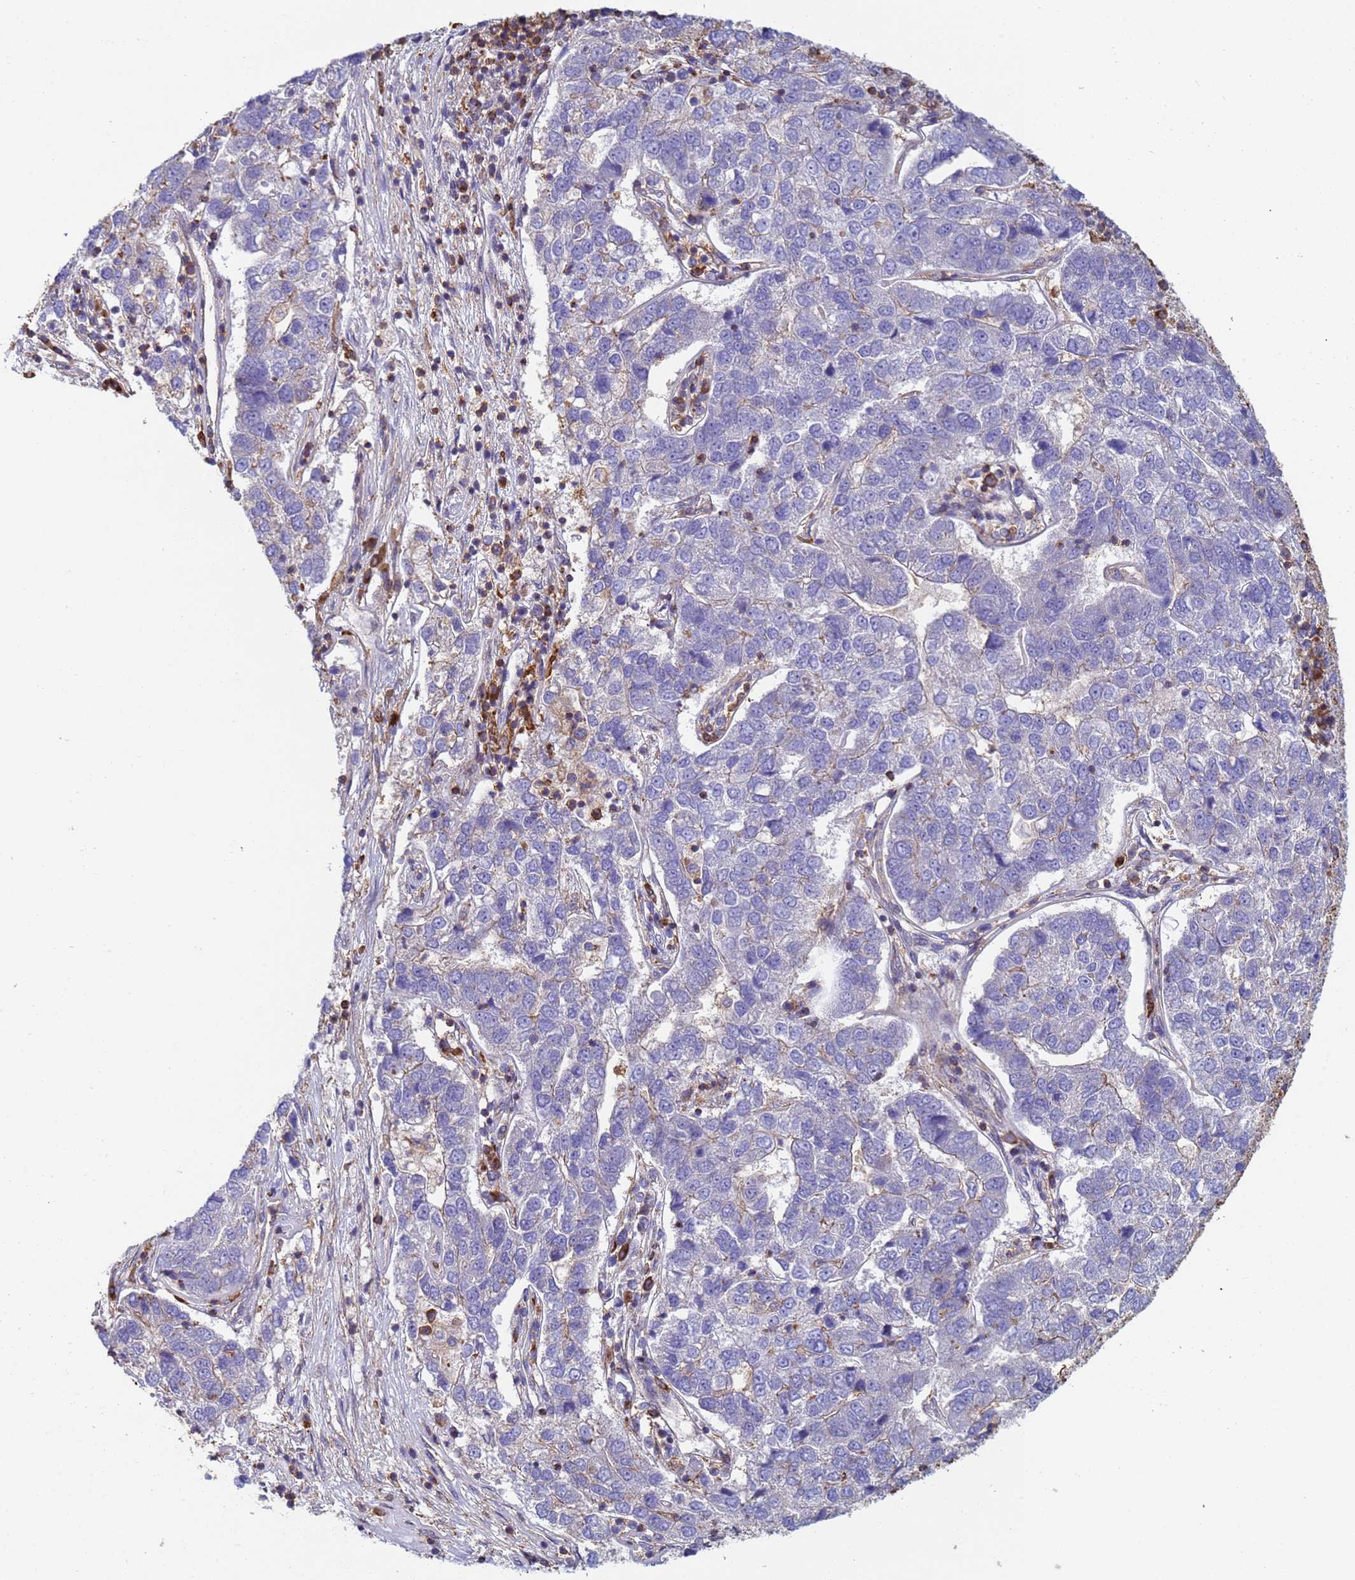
{"staining": {"intensity": "negative", "quantity": "none", "location": "none"}, "tissue": "pancreatic cancer", "cell_type": "Tumor cells", "image_type": "cancer", "snomed": [{"axis": "morphology", "description": "Adenocarcinoma, NOS"}, {"axis": "topography", "description": "Pancreas"}], "caption": "Tumor cells are negative for protein expression in human pancreatic adenocarcinoma.", "gene": "ZNG1B", "patient": {"sex": "female", "age": 61}}